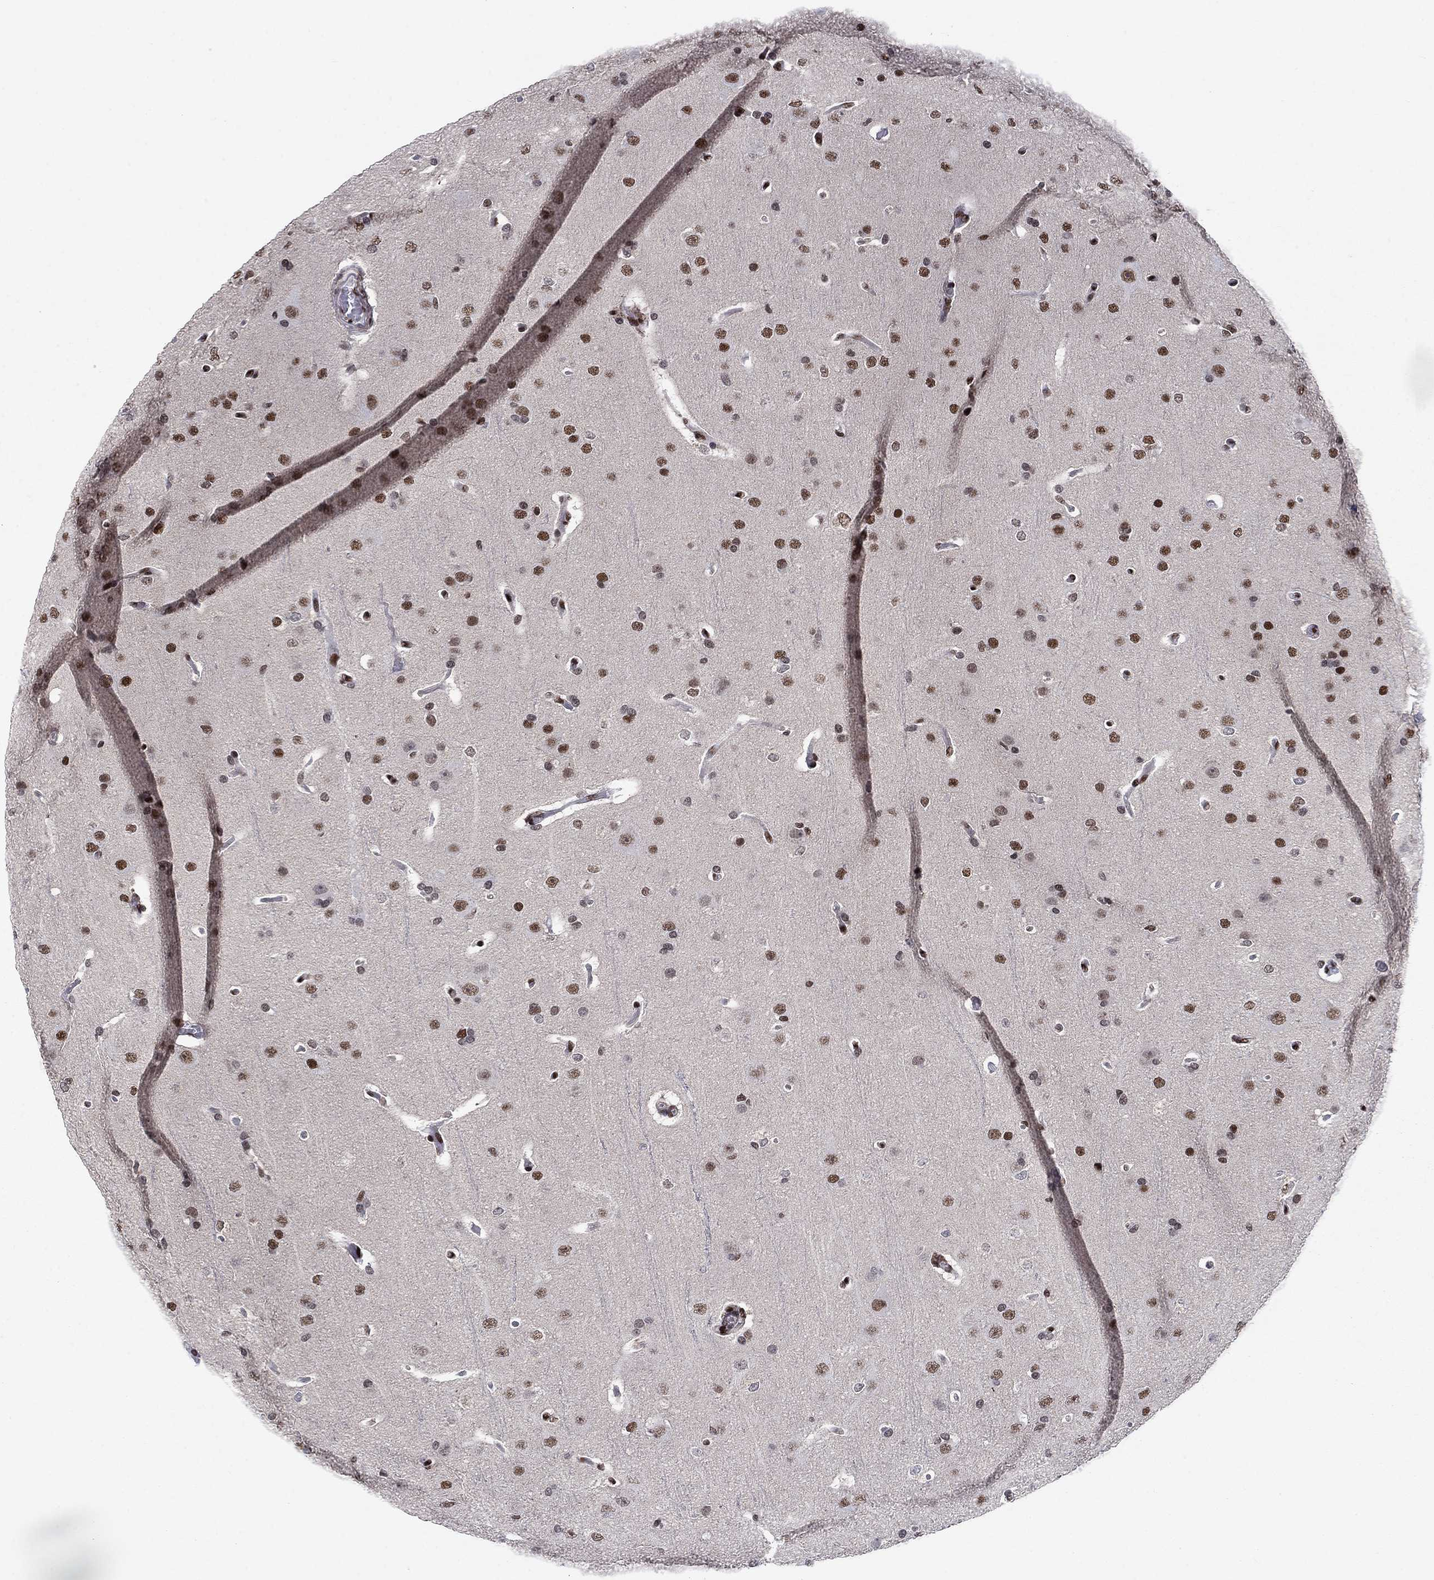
{"staining": {"intensity": "strong", "quantity": "25%-75%", "location": "nuclear"}, "tissue": "glioma", "cell_type": "Tumor cells", "image_type": "cancer", "snomed": [{"axis": "morphology", "description": "Glioma, malignant, Low grade"}, {"axis": "topography", "description": "Brain"}], "caption": "Brown immunohistochemical staining in human malignant glioma (low-grade) reveals strong nuclear staining in approximately 25%-75% of tumor cells.", "gene": "RPRD1B", "patient": {"sex": "male", "age": 41}}